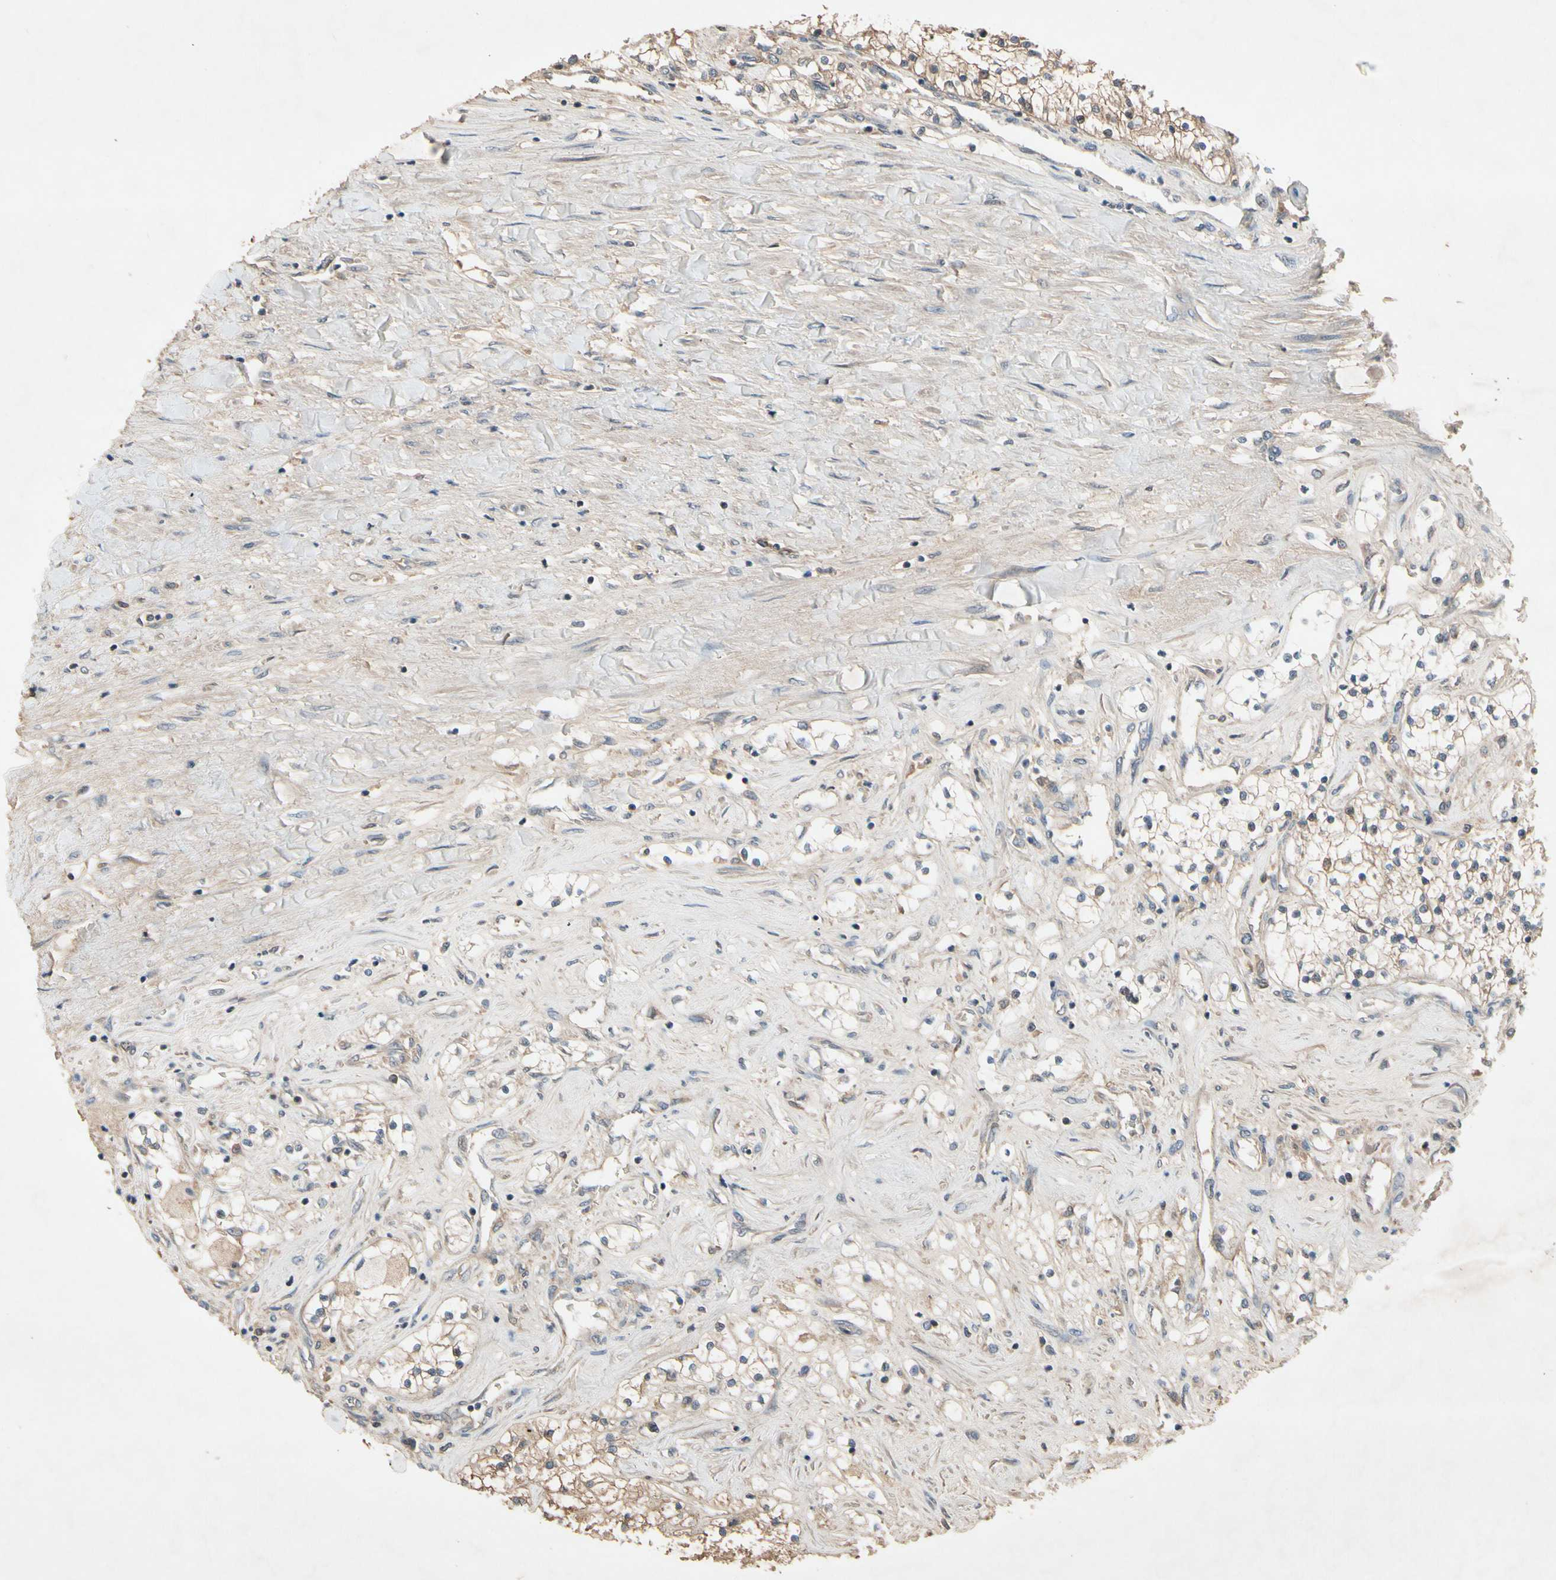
{"staining": {"intensity": "weak", "quantity": ">75%", "location": "cytoplasmic/membranous"}, "tissue": "renal cancer", "cell_type": "Tumor cells", "image_type": "cancer", "snomed": [{"axis": "morphology", "description": "Adenocarcinoma, NOS"}, {"axis": "topography", "description": "Kidney"}], "caption": "High-magnification brightfield microscopy of renal adenocarcinoma stained with DAB (3,3'-diaminobenzidine) (brown) and counterstained with hematoxylin (blue). tumor cells exhibit weak cytoplasmic/membranous staining is seen in about>75% of cells.", "gene": "NSF", "patient": {"sex": "male", "age": 68}}